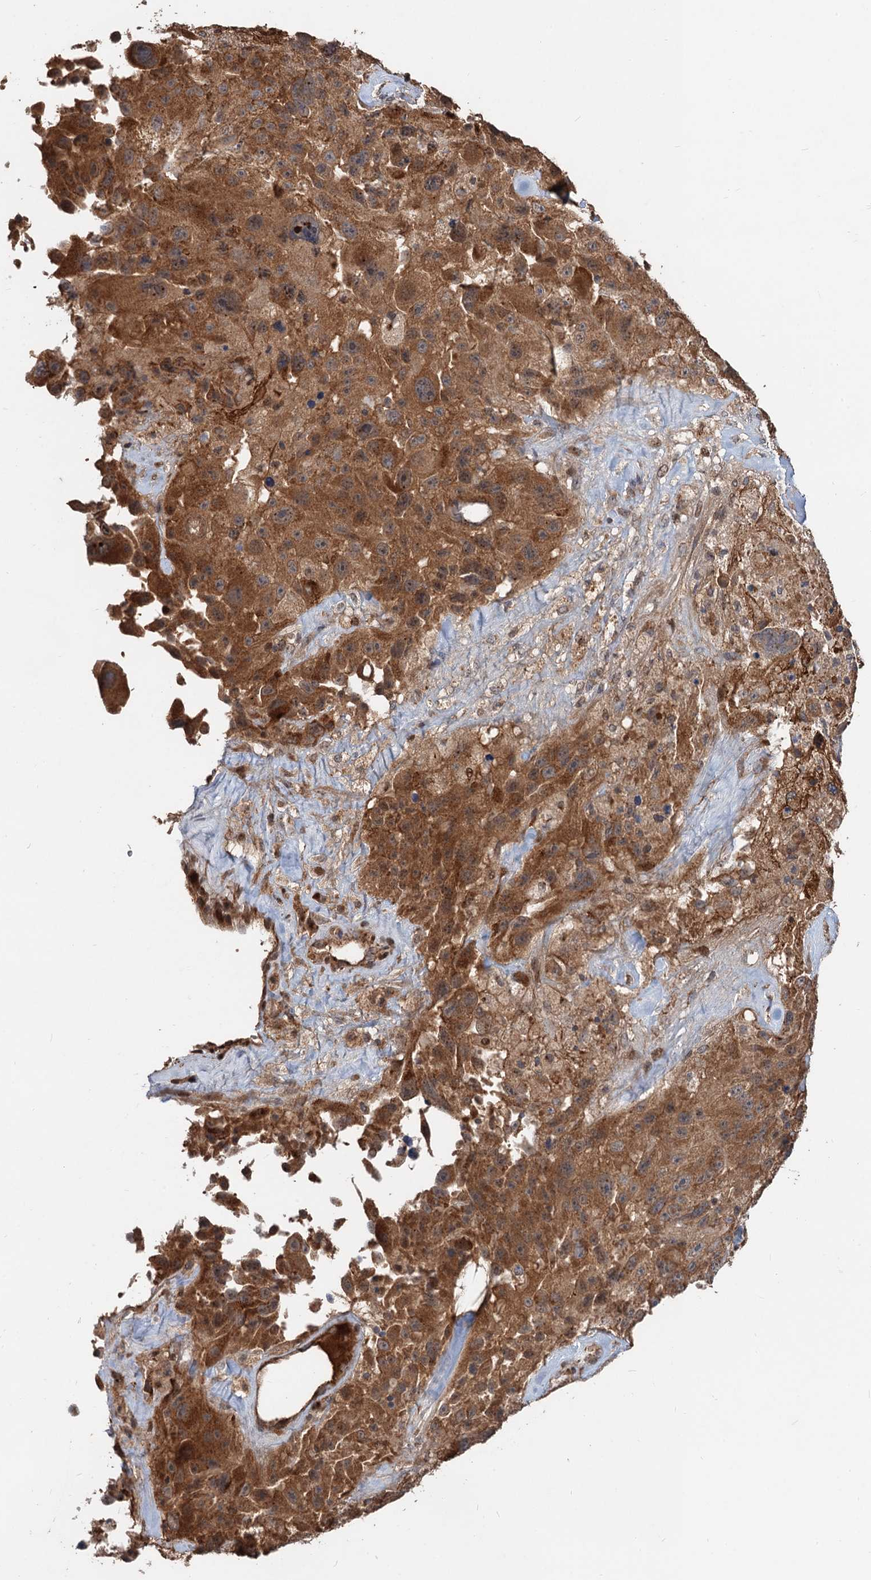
{"staining": {"intensity": "moderate", "quantity": ">75%", "location": "cytoplasmic/membranous"}, "tissue": "melanoma", "cell_type": "Tumor cells", "image_type": "cancer", "snomed": [{"axis": "morphology", "description": "Malignant melanoma, Metastatic site"}, {"axis": "topography", "description": "Lymph node"}], "caption": "Immunohistochemical staining of malignant melanoma (metastatic site) demonstrates moderate cytoplasmic/membranous protein positivity in about >75% of tumor cells.", "gene": "DEXI", "patient": {"sex": "male", "age": 62}}